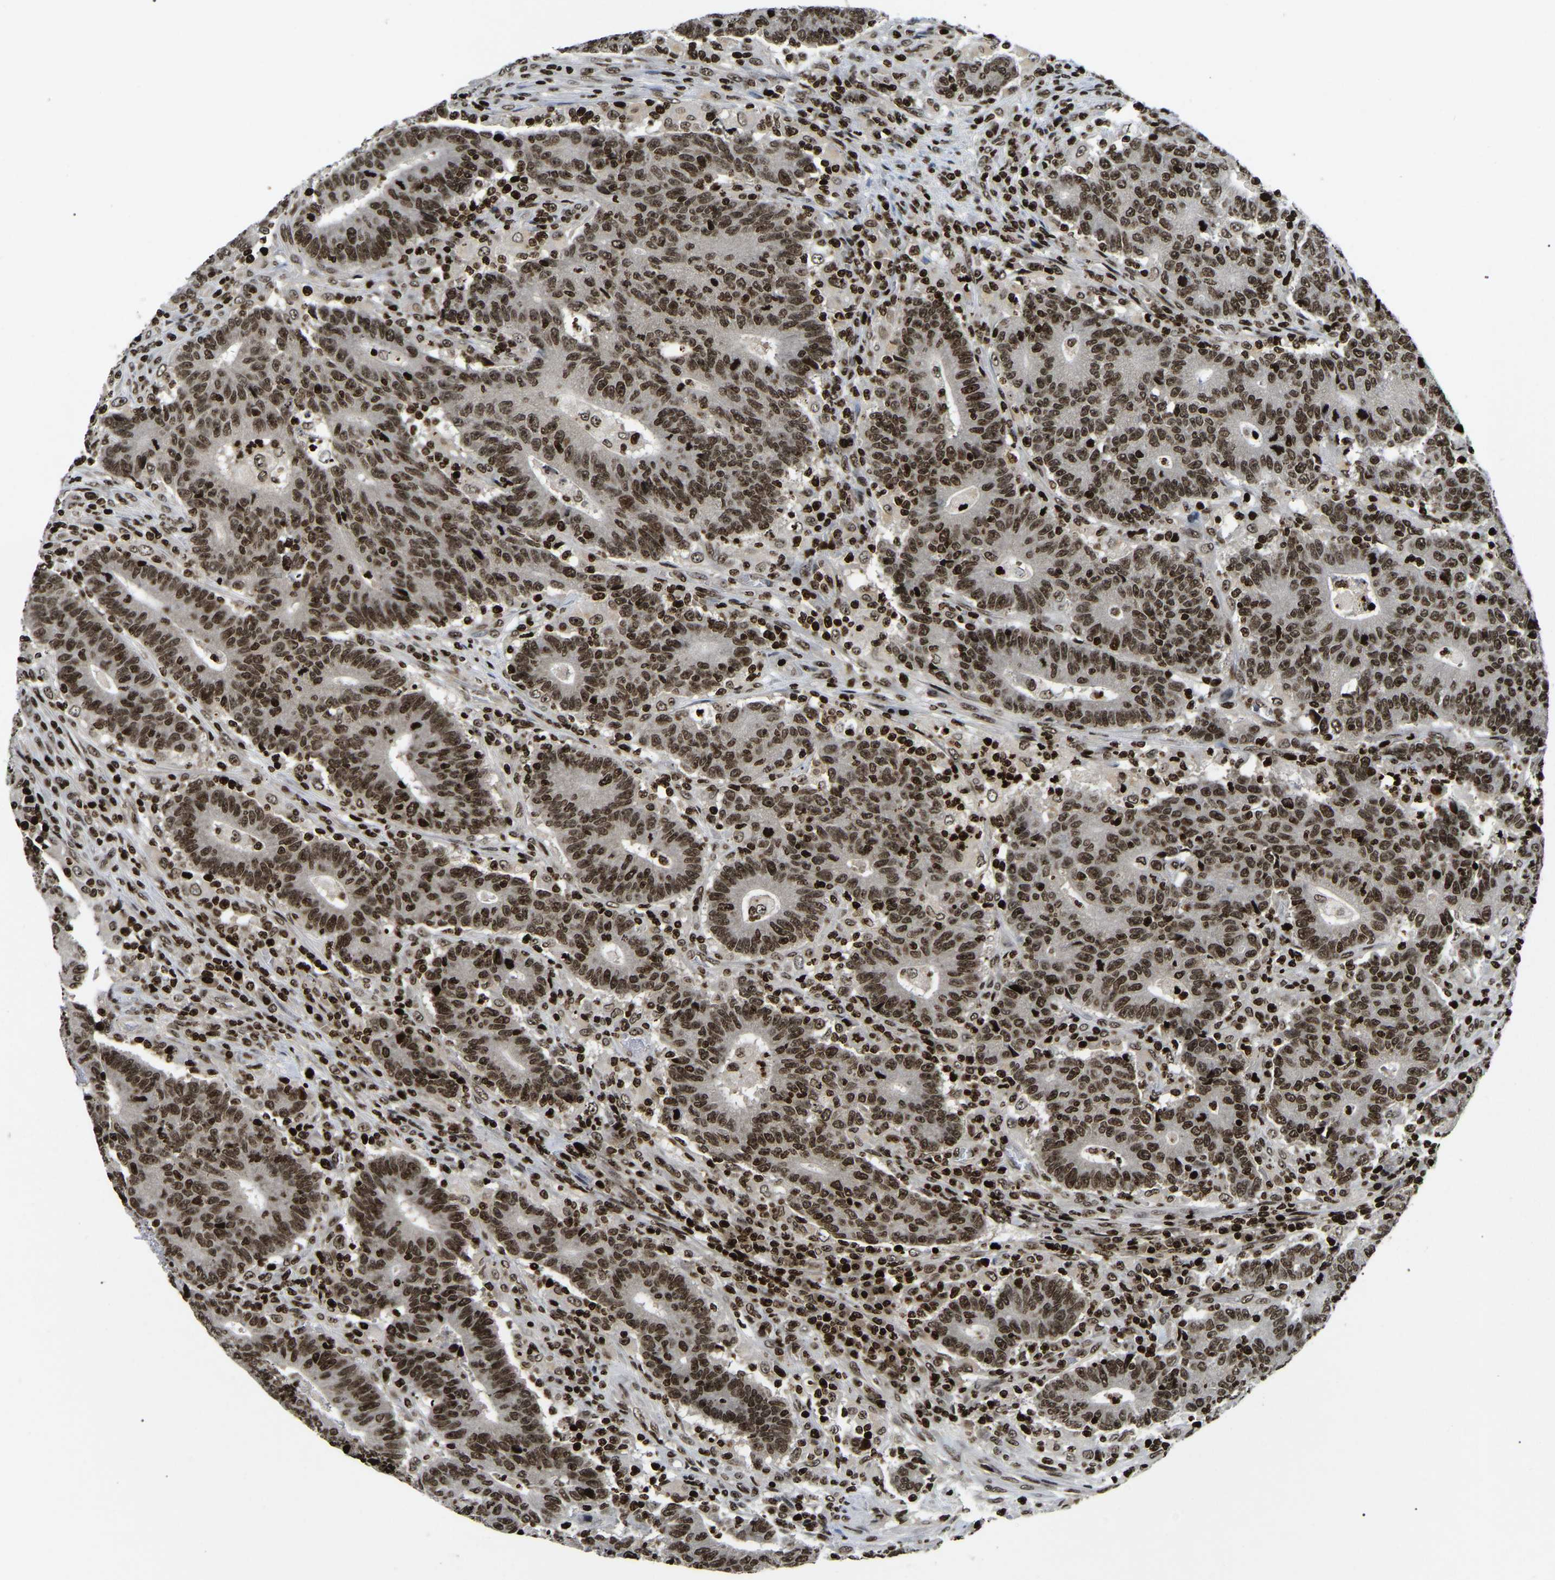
{"staining": {"intensity": "strong", "quantity": ">75%", "location": "nuclear"}, "tissue": "colorectal cancer", "cell_type": "Tumor cells", "image_type": "cancer", "snomed": [{"axis": "morphology", "description": "Normal tissue, NOS"}, {"axis": "morphology", "description": "Adenocarcinoma, NOS"}, {"axis": "topography", "description": "Colon"}], "caption": "Protein staining of colorectal cancer (adenocarcinoma) tissue reveals strong nuclear expression in approximately >75% of tumor cells.", "gene": "LRRC61", "patient": {"sex": "female", "age": 75}}